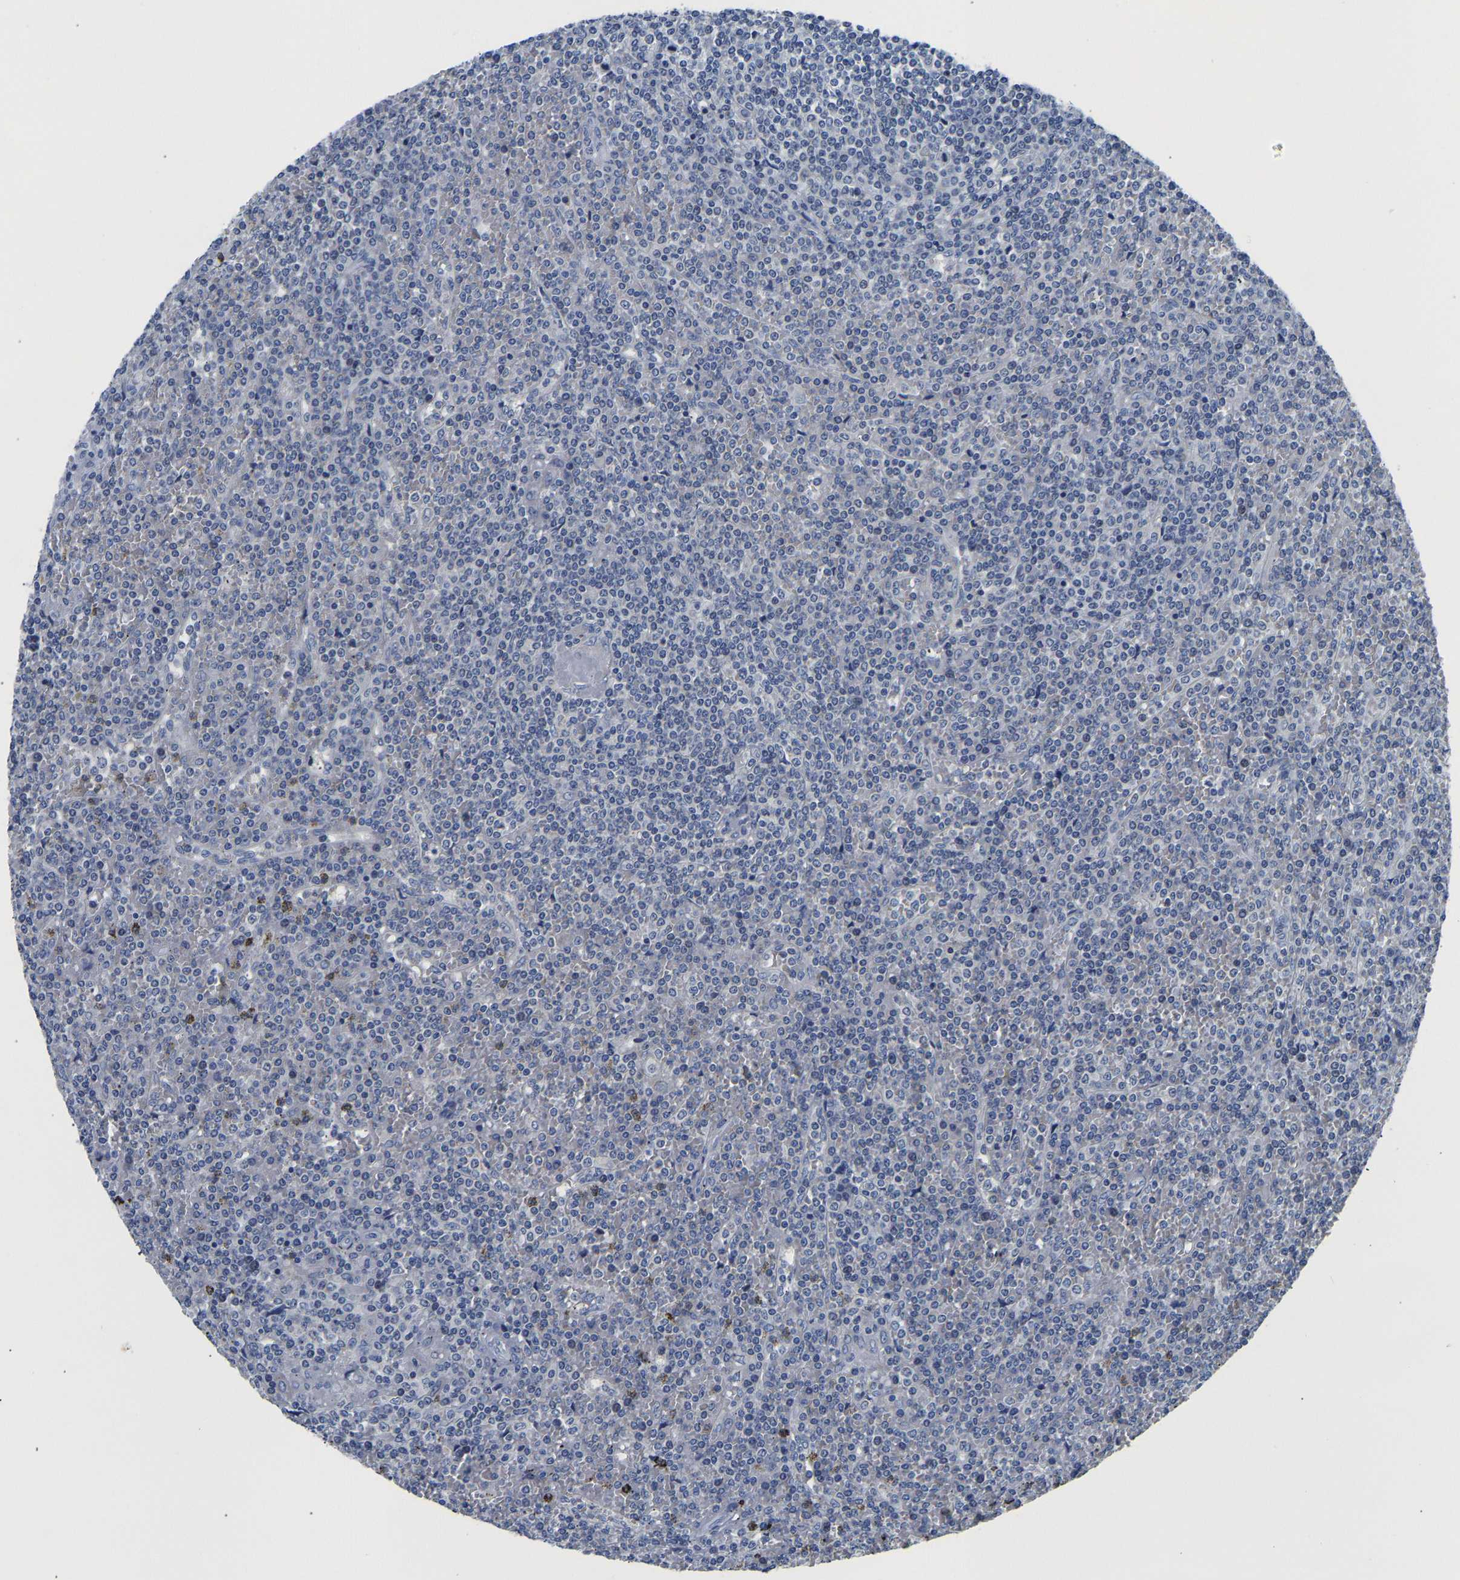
{"staining": {"intensity": "negative", "quantity": "none", "location": "none"}, "tissue": "lymphoma", "cell_type": "Tumor cells", "image_type": "cancer", "snomed": [{"axis": "morphology", "description": "Malignant lymphoma, non-Hodgkin's type, Low grade"}, {"axis": "topography", "description": "Spleen"}], "caption": "DAB (3,3'-diaminobenzidine) immunohistochemical staining of human malignant lymphoma, non-Hodgkin's type (low-grade) exhibits no significant staining in tumor cells.", "gene": "PCK2", "patient": {"sex": "female", "age": 19}}